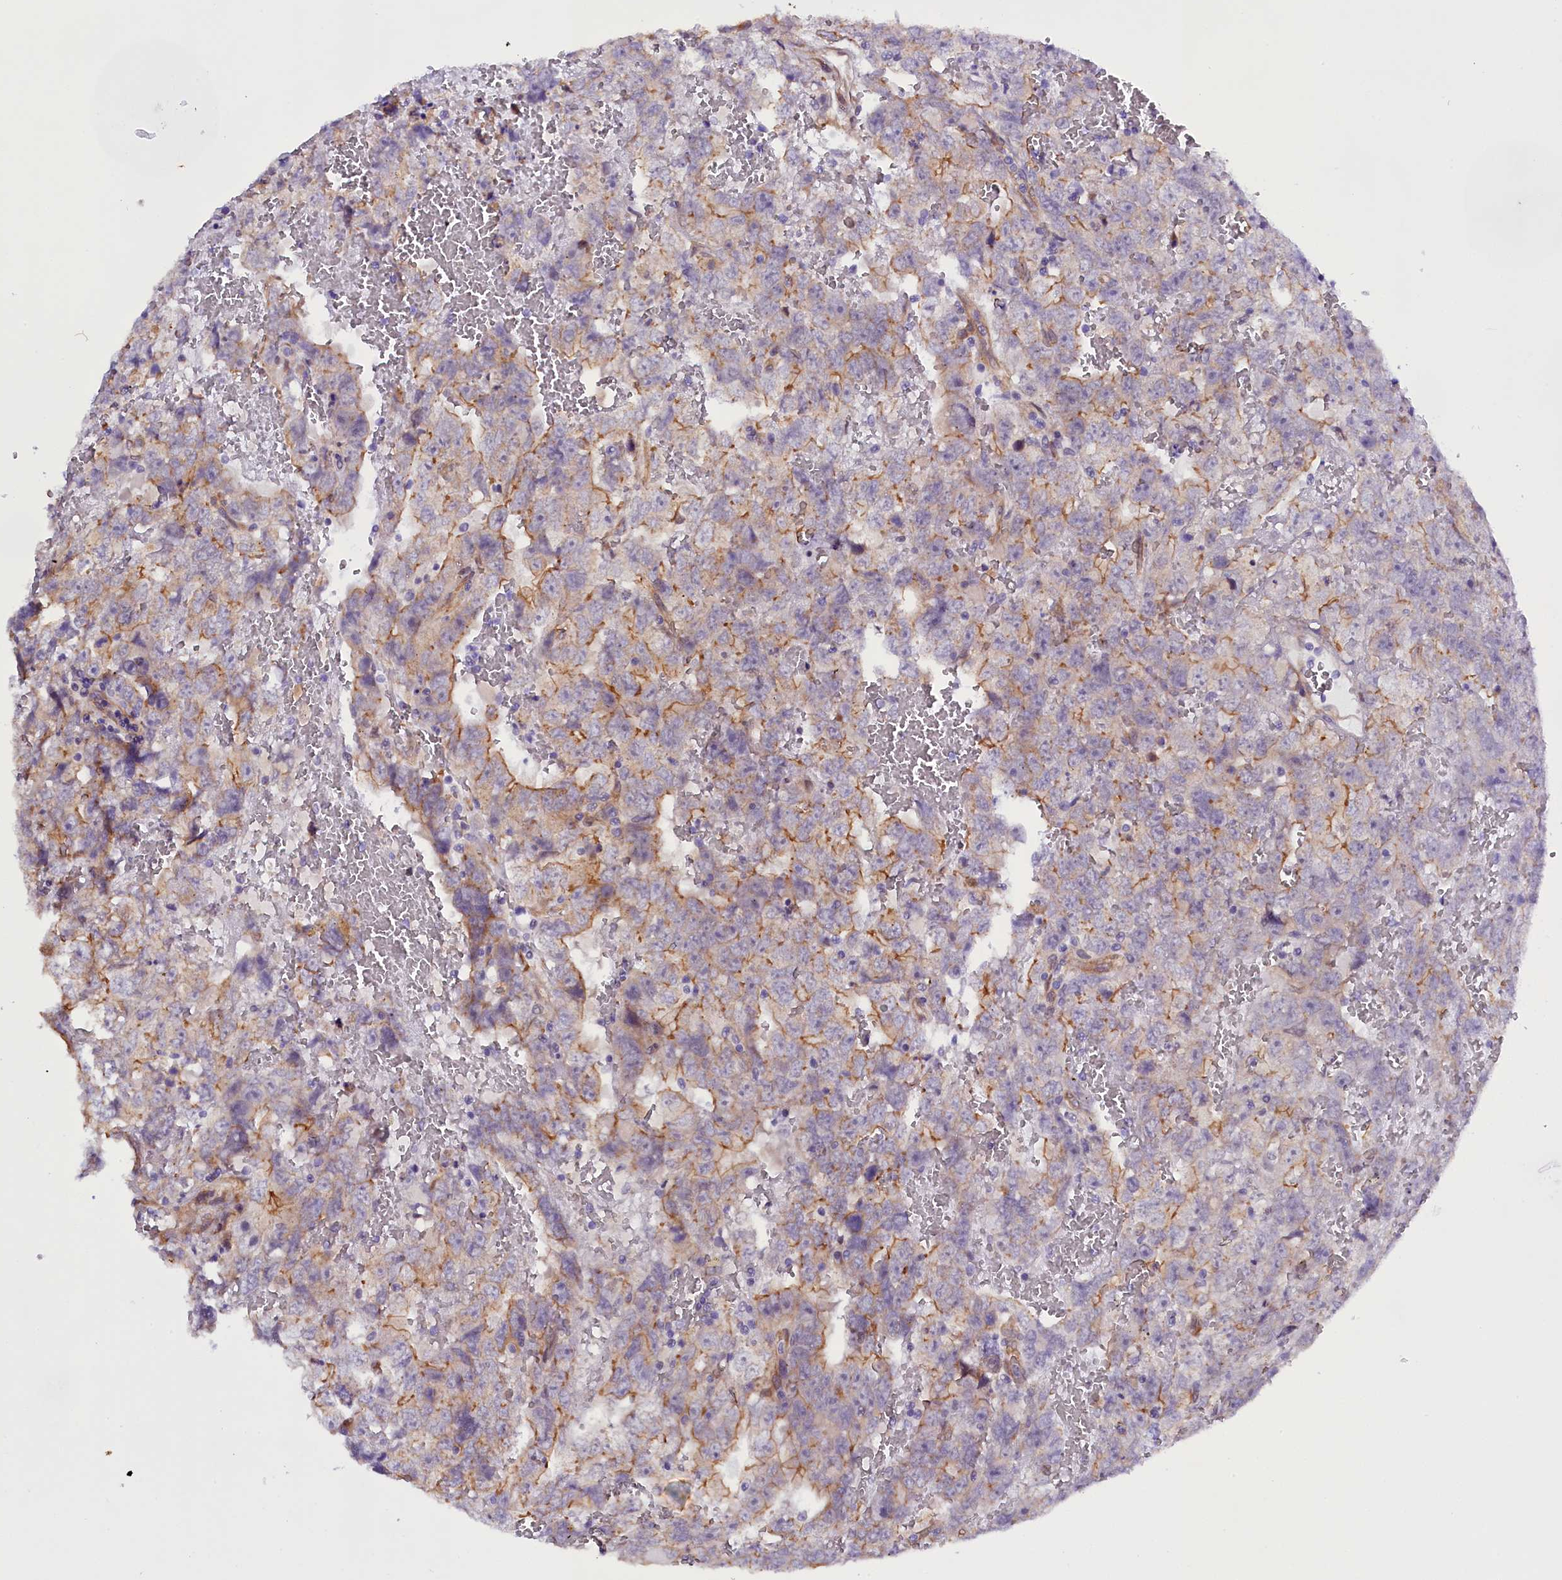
{"staining": {"intensity": "moderate", "quantity": "<25%", "location": "cytoplasmic/membranous"}, "tissue": "testis cancer", "cell_type": "Tumor cells", "image_type": "cancer", "snomed": [{"axis": "morphology", "description": "Carcinoma, Embryonal, NOS"}, {"axis": "topography", "description": "Testis"}], "caption": "There is low levels of moderate cytoplasmic/membranous positivity in tumor cells of testis cancer (embryonal carcinoma), as demonstrated by immunohistochemical staining (brown color).", "gene": "UACA", "patient": {"sex": "male", "age": 45}}